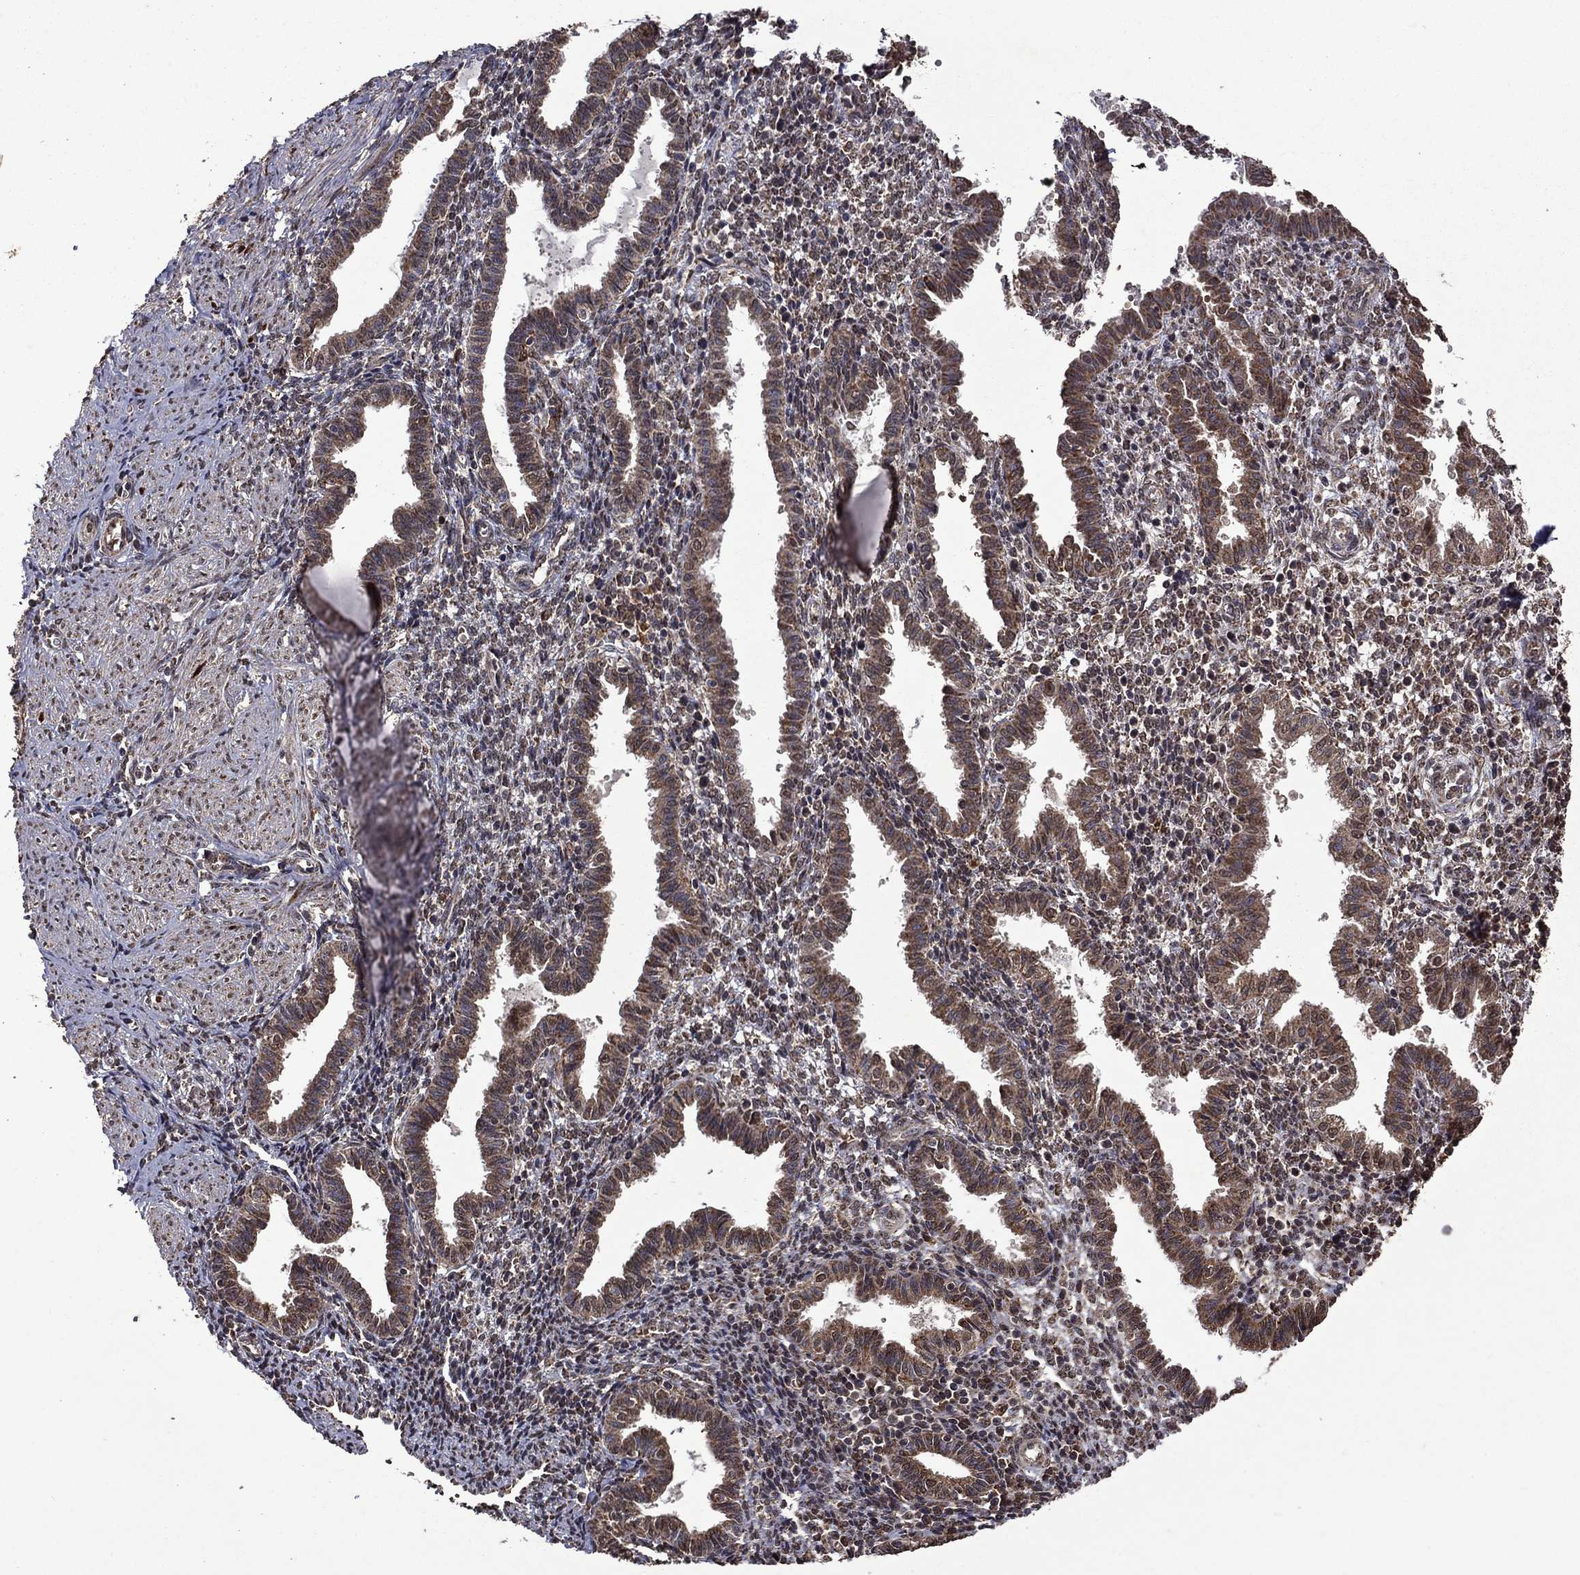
{"staining": {"intensity": "moderate", "quantity": "25%-75%", "location": "cytoplasmic/membranous"}, "tissue": "endometrium", "cell_type": "Cells in endometrial stroma", "image_type": "normal", "snomed": [{"axis": "morphology", "description": "Normal tissue, NOS"}, {"axis": "topography", "description": "Endometrium"}], "caption": "High-magnification brightfield microscopy of normal endometrium stained with DAB (brown) and counterstained with hematoxylin (blue). cells in endometrial stroma exhibit moderate cytoplasmic/membranous staining is appreciated in approximately25%-75% of cells.", "gene": "ITM2B", "patient": {"sex": "female", "age": 37}}